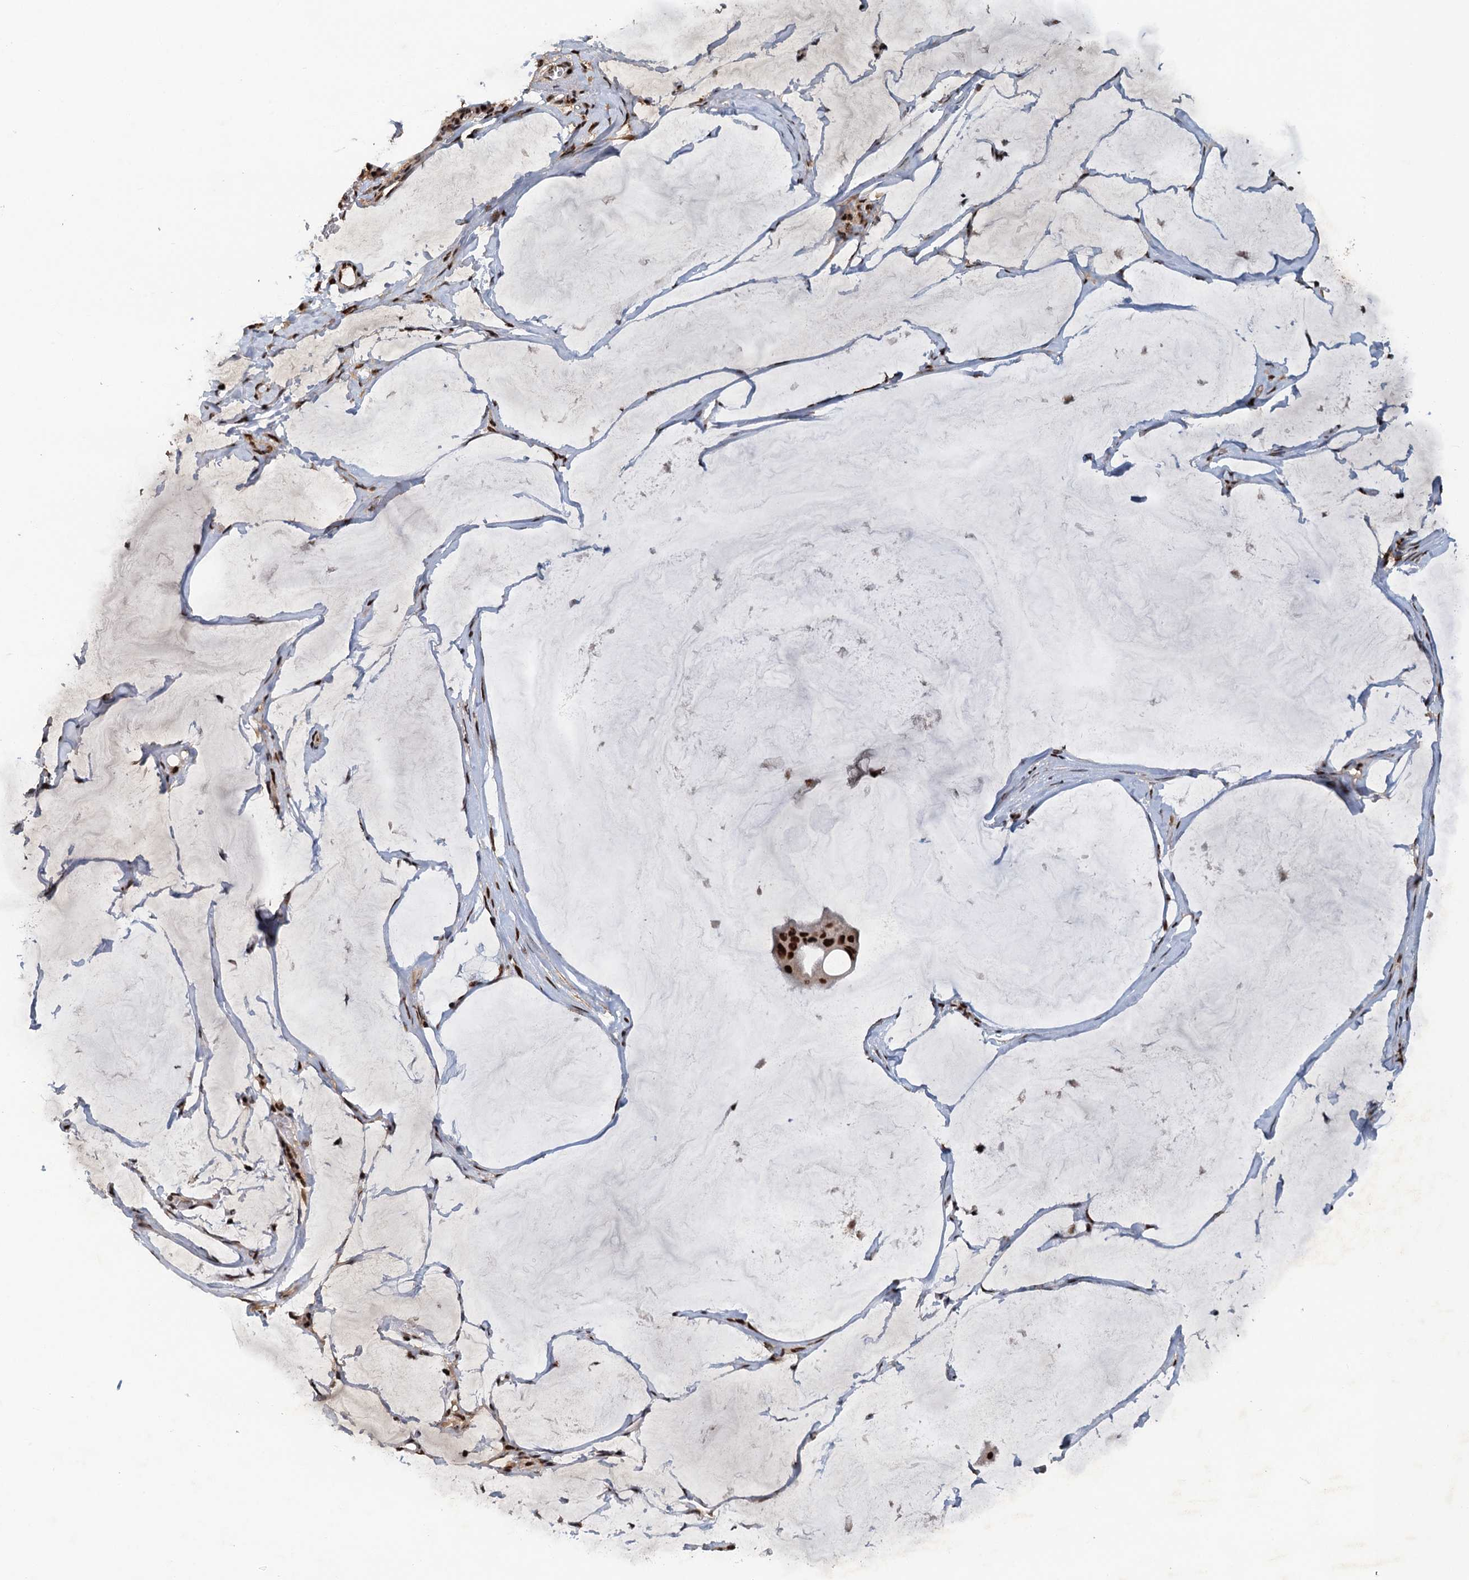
{"staining": {"intensity": "strong", "quantity": ">75%", "location": "nuclear"}, "tissue": "ovarian cancer", "cell_type": "Tumor cells", "image_type": "cancer", "snomed": [{"axis": "morphology", "description": "Cystadenocarcinoma, mucinous, NOS"}, {"axis": "topography", "description": "Ovary"}], "caption": "A brown stain shows strong nuclear expression of a protein in human mucinous cystadenocarcinoma (ovarian) tumor cells. (brown staining indicates protein expression, while blue staining denotes nuclei).", "gene": "ZC3H18", "patient": {"sex": "female", "age": 73}}